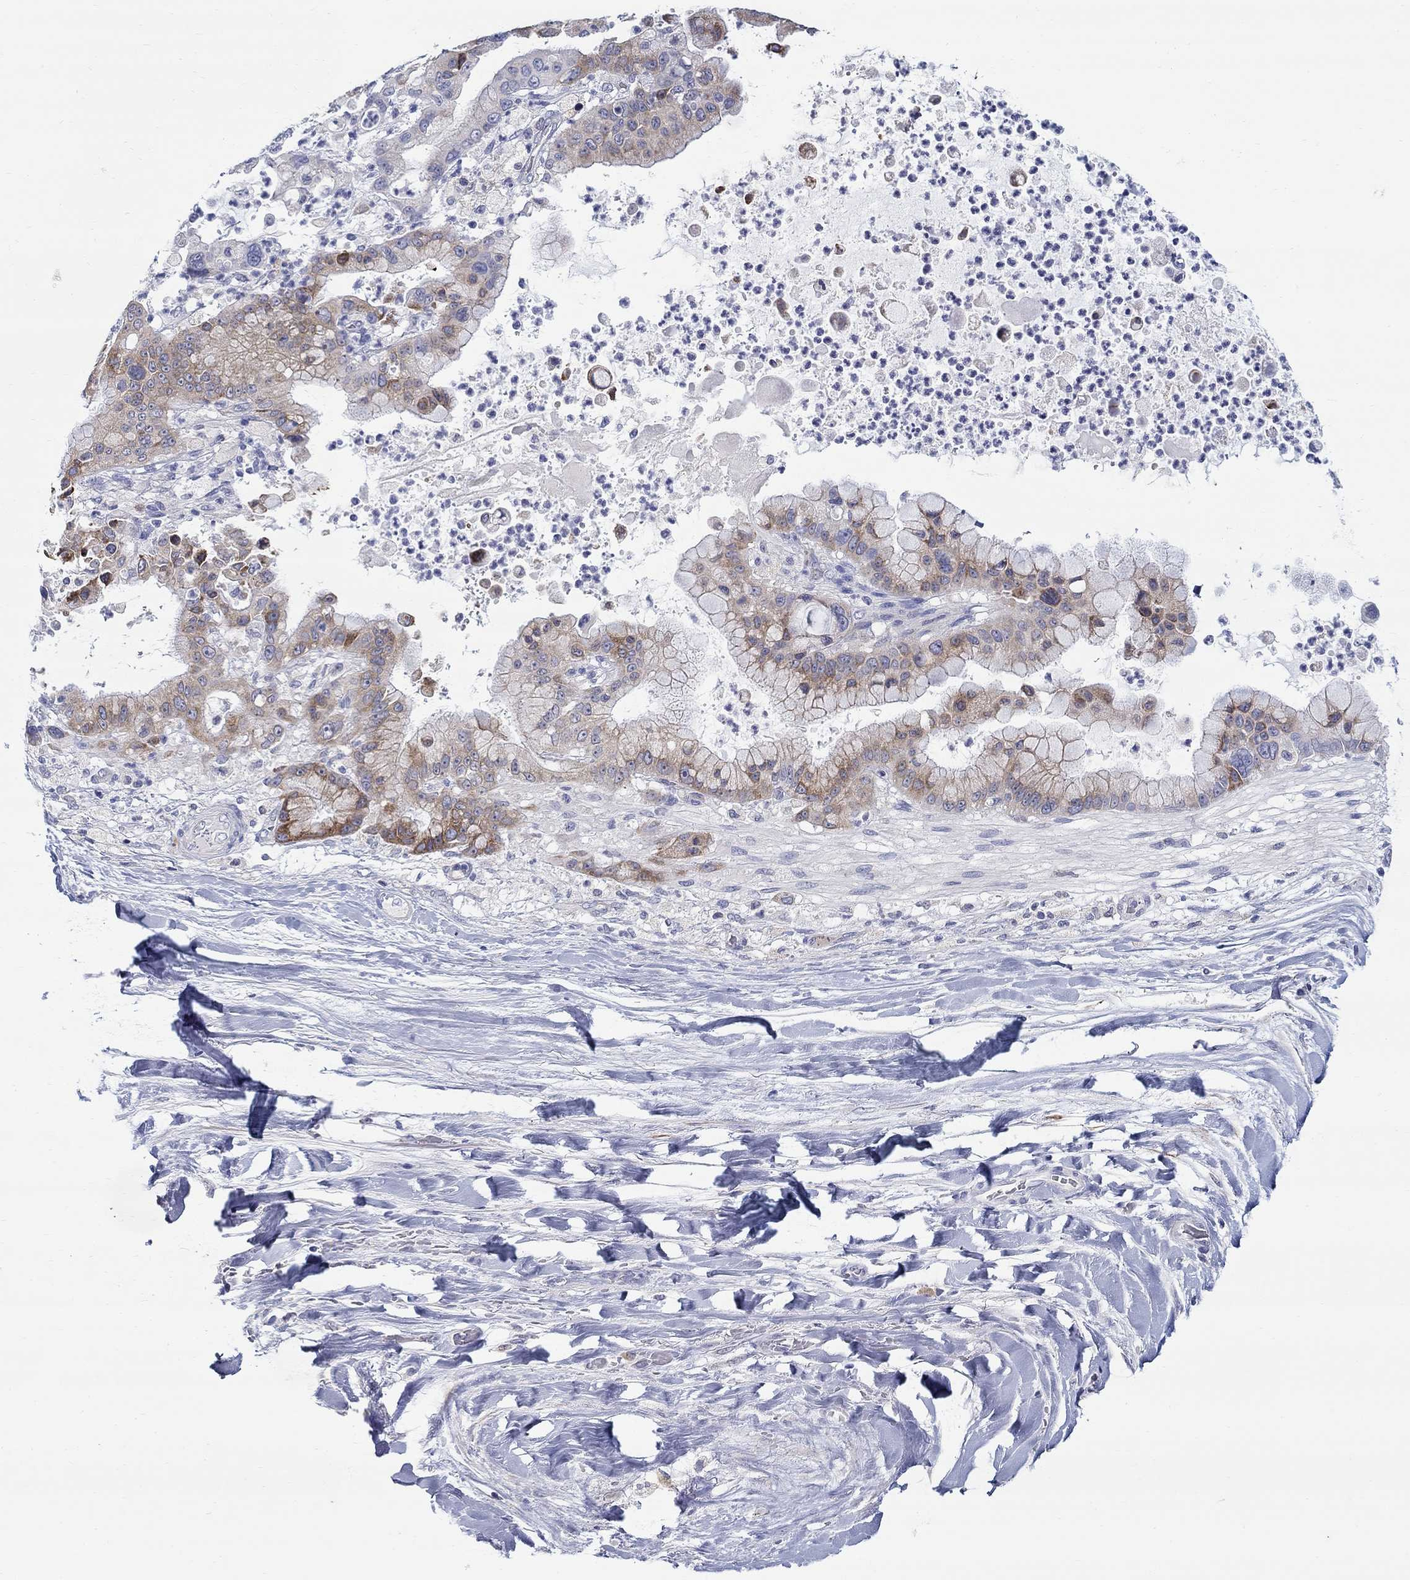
{"staining": {"intensity": "moderate", "quantity": ">75%", "location": "cytoplasmic/membranous"}, "tissue": "liver cancer", "cell_type": "Tumor cells", "image_type": "cancer", "snomed": [{"axis": "morphology", "description": "Cholangiocarcinoma"}, {"axis": "topography", "description": "Liver"}], "caption": "Brown immunohistochemical staining in human liver cancer reveals moderate cytoplasmic/membranous expression in approximately >75% of tumor cells.", "gene": "QRFPR", "patient": {"sex": "female", "age": 54}}